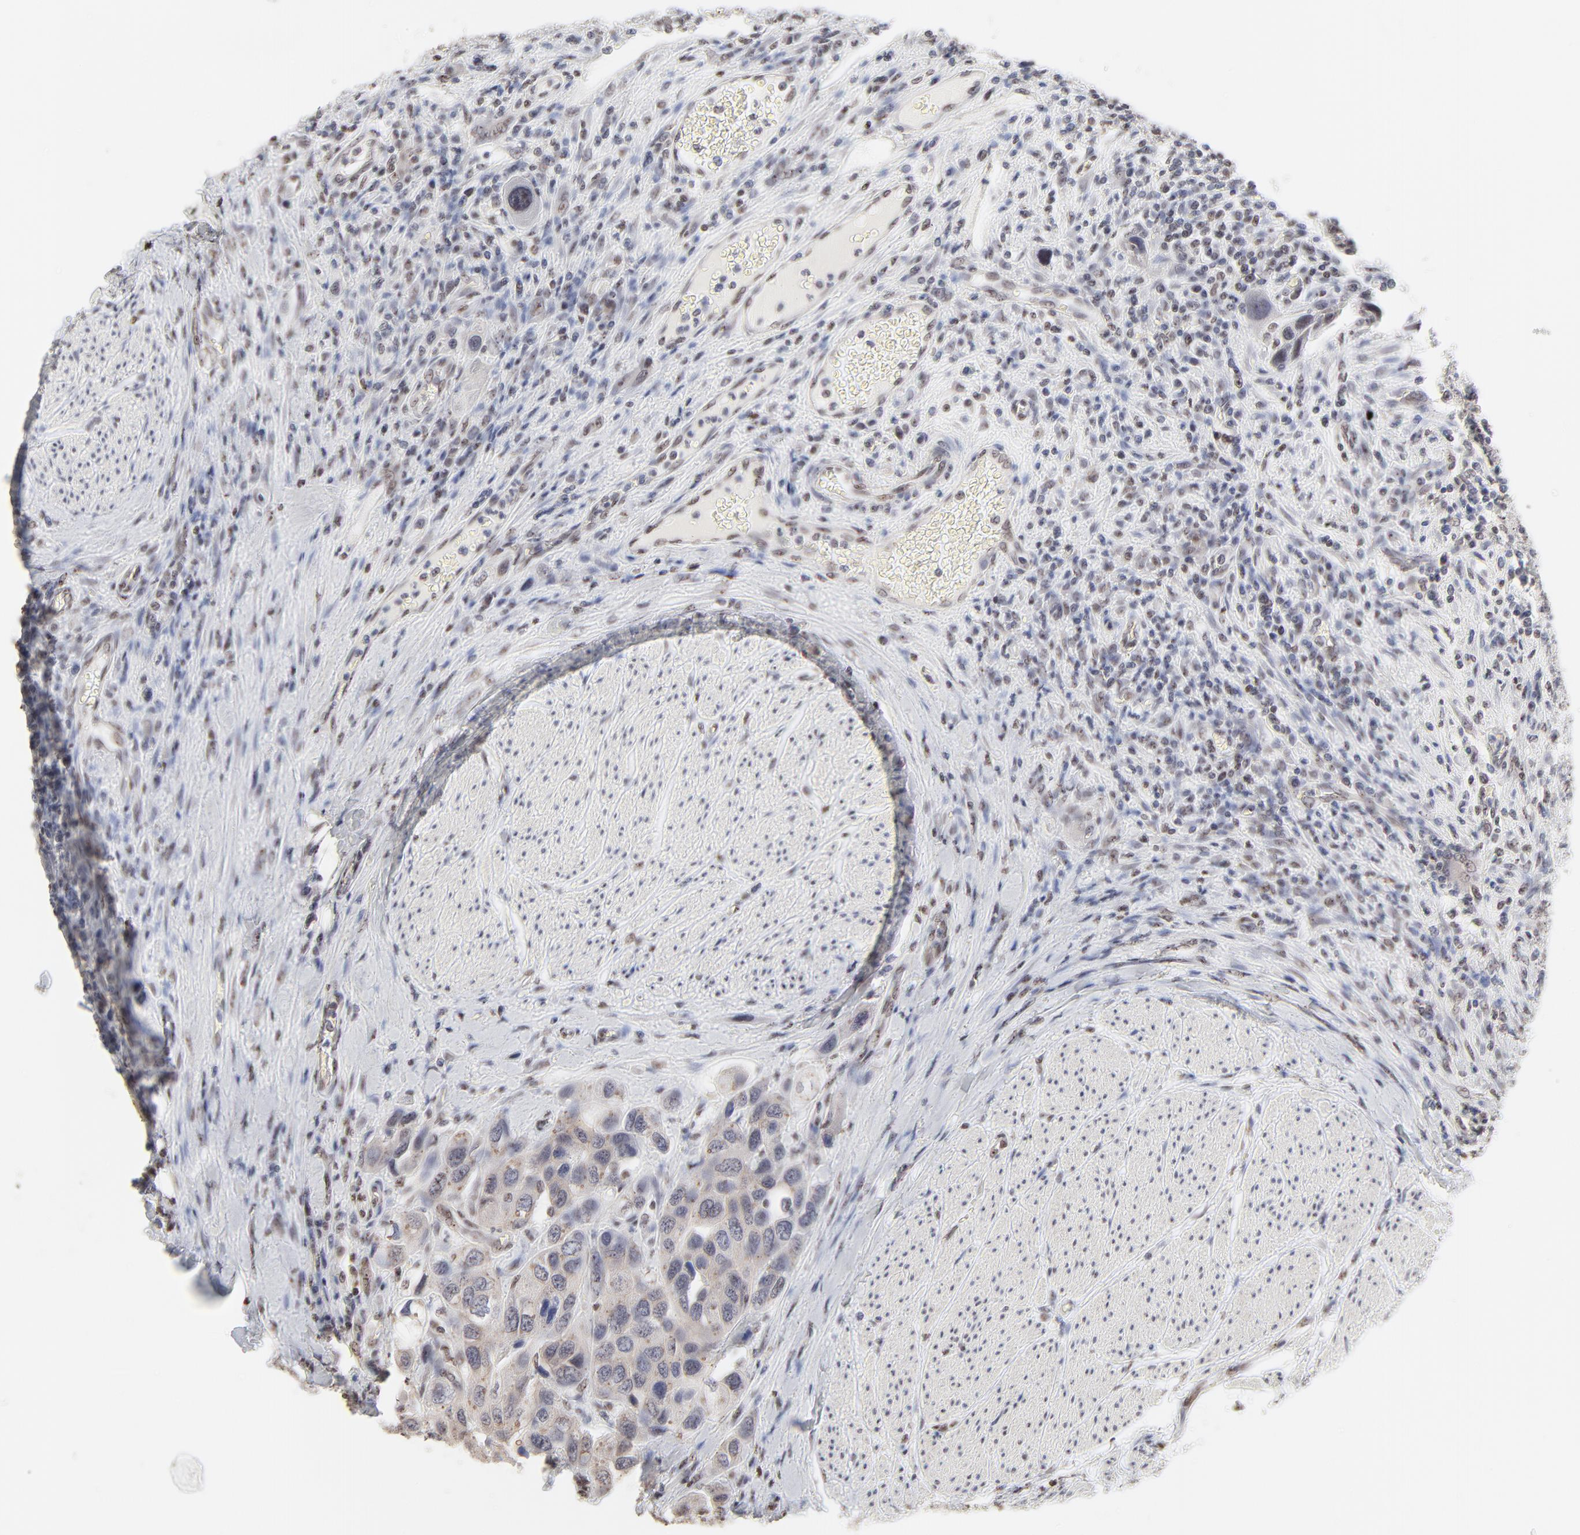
{"staining": {"intensity": "negative", "quantity": "none", "location": "none"}, "tissue": "urothelial cancer", "cell_type": "Tumor cells", "image_type": "cancer", "snomed": [{"axis": "morphology", "description": "Urothelial carcinoma, High grade"}, {"axis": "topography", "description": "Urinary bladder"}], "caption": "Urothelial cancer was stained to show a protein in brown. There is no significant positivity in tumor cells.", "gene": "NFIL3", "patient": {"sex": "male", "age": 50}}